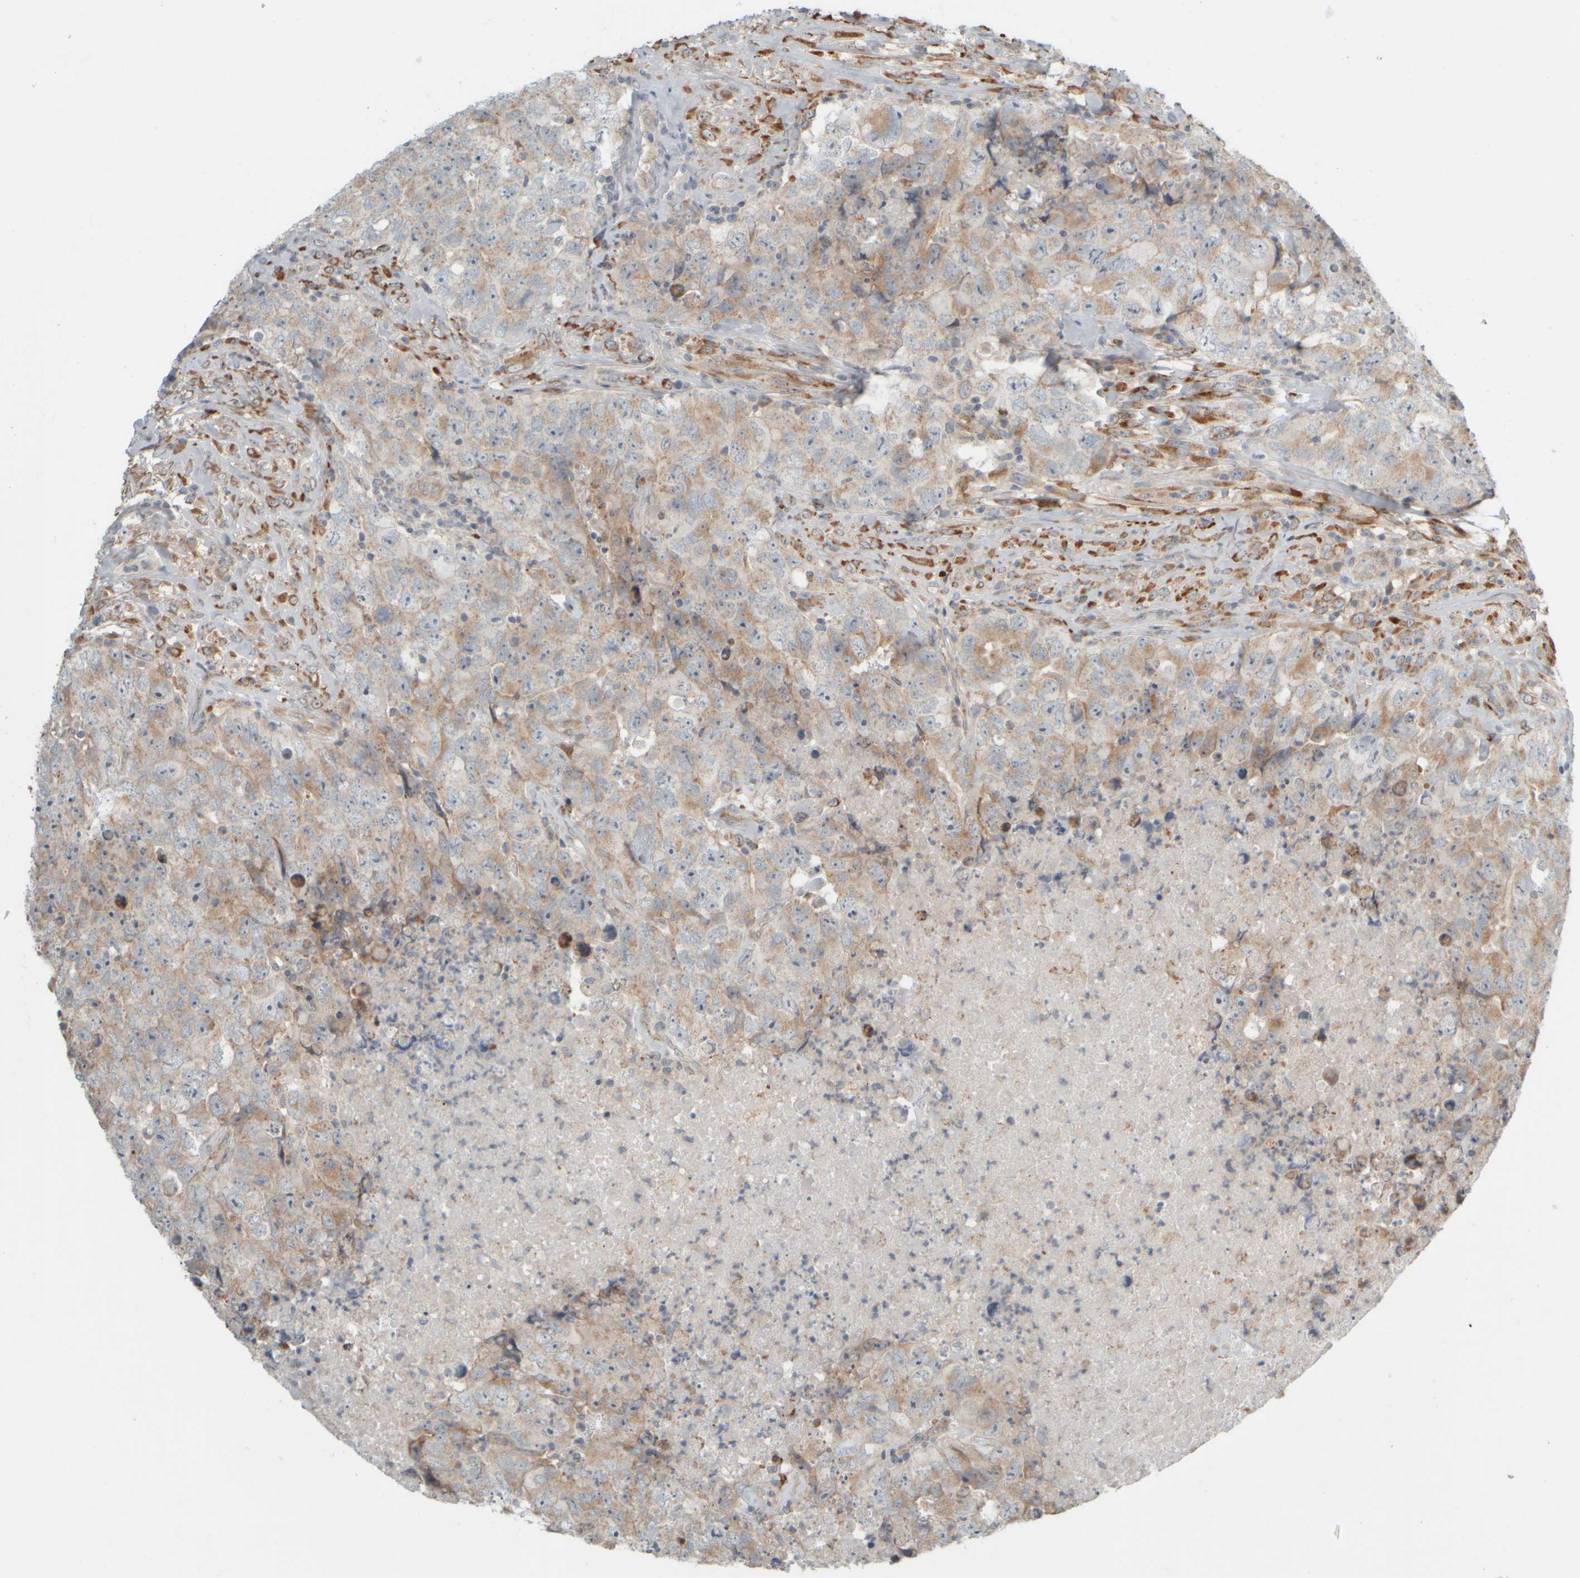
{"staining": {"intensity": "weak", "quantity": "25%-75%", "location": "cytoplasmic/membranous"}, "tissue": "testis cancer", "cell_type": "Tumor cells", "image_type": "cancer", "snomed": [{"axis": "morphology", "description": "Carcinoma, Embryonal, NOS"}, {"axis": "topography", "description": "Testis"}], "caption": "Embryonal carcinoma (testis) was stained to show a protein in brown. There is low levels of weak cytoplasmic/membranous staining in approximately 25%-75% of tumor cells.", "gene": "HGS", "patient": {"sex": "male", "age": 32}}